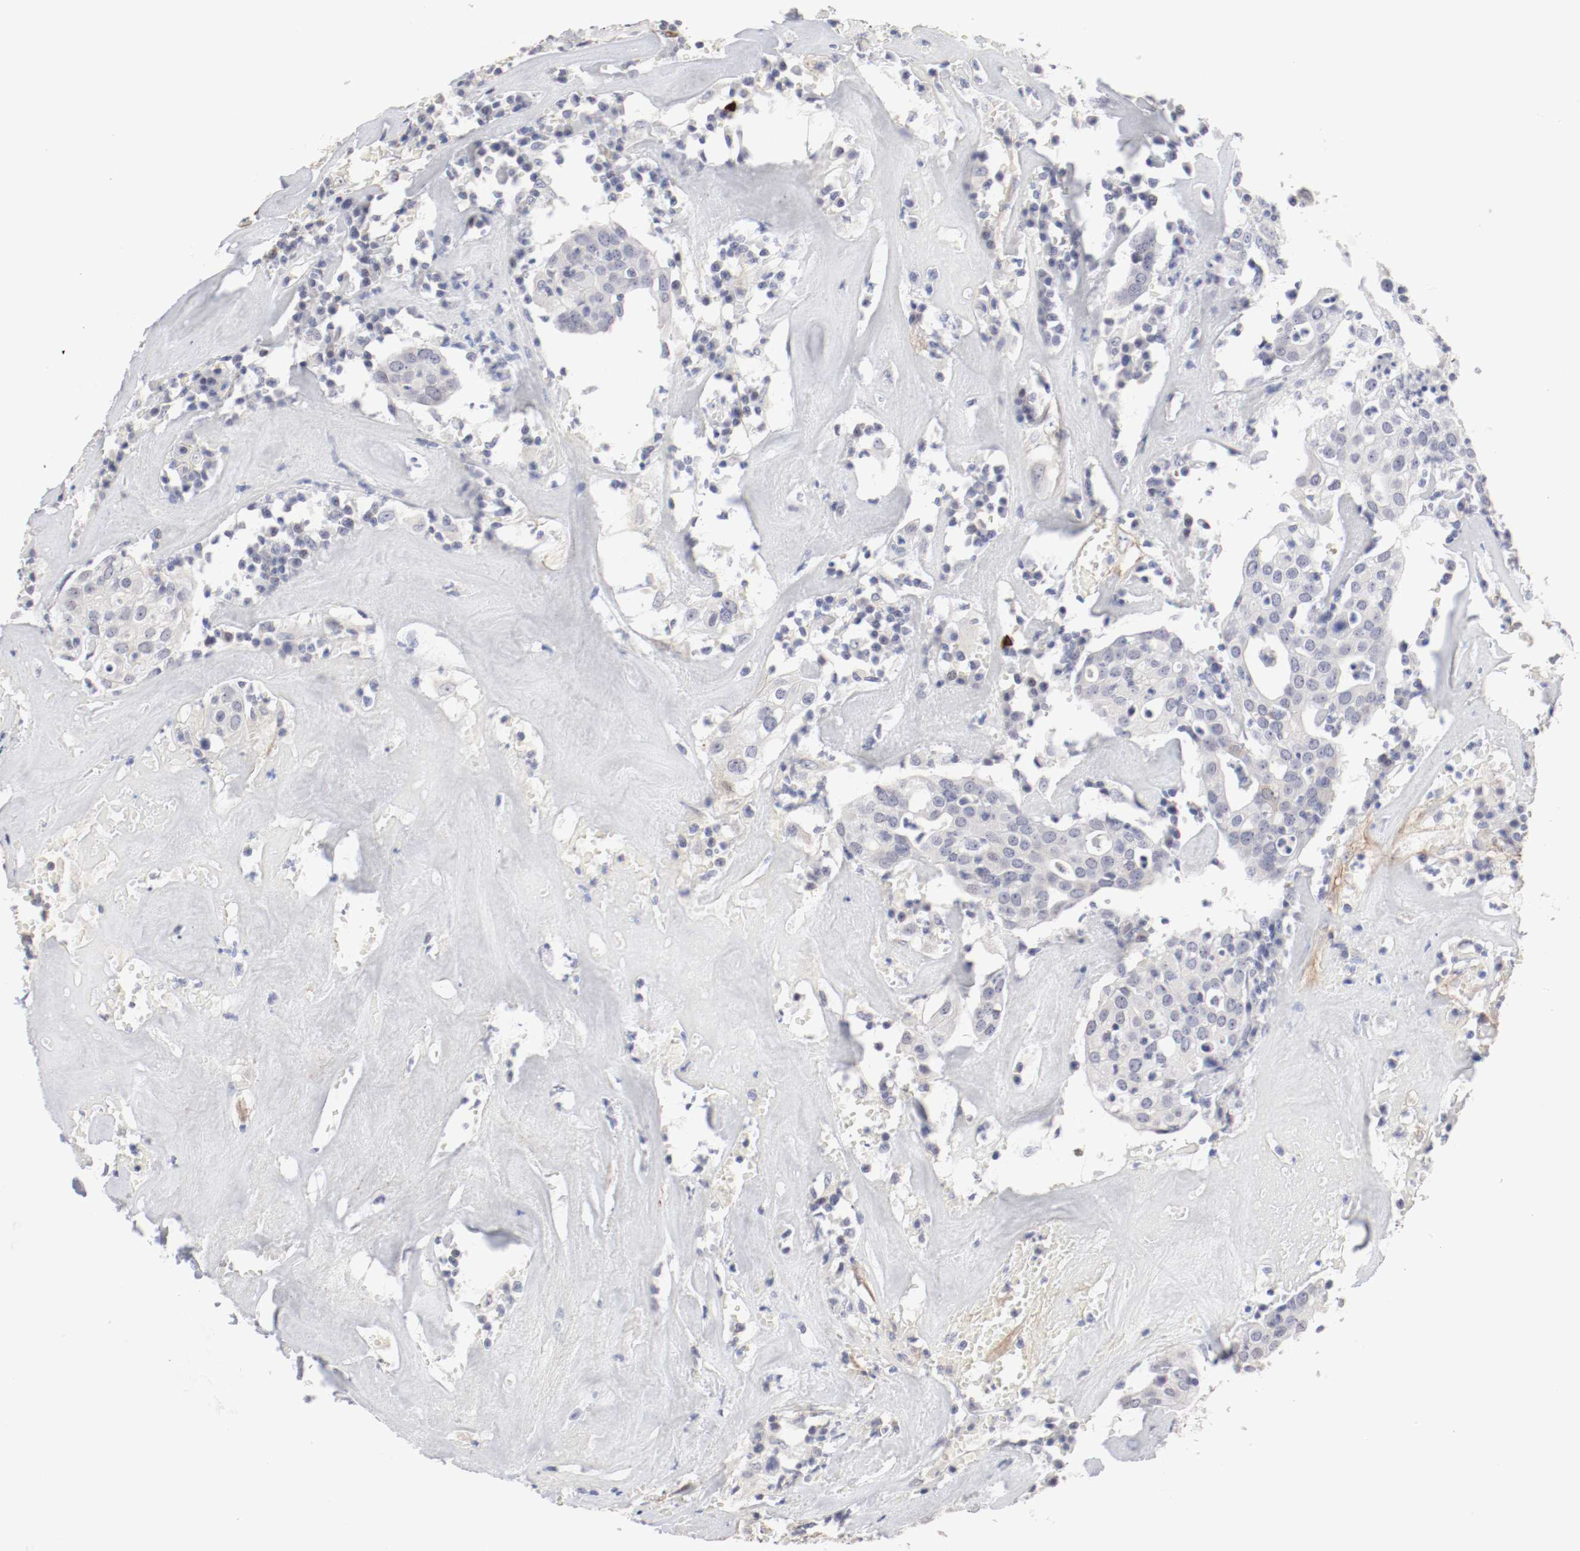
{"staining": {"intensity": "negative", "quantity": "none", "location": "none"}, "tissue": "head and neck cancer", "cell_type": "Tumor cells", "image_type": "cancer", "snomed": [{"axis": "morphology", "description": "Adenocarcinoma, NOS"}, {"axis": "topography", "description": "Salivary gland"}, {"axis": "topography", "description": "Head-Neck"}], "caption": "A high-resolution histopathology image shows immunohistochemistry staining of head and neck cancer (adenocarcinoma), which reveals no significant staining in tumor cells.", "gene": "MAGED4", "patient": {"sex": "female", "age": 65}}